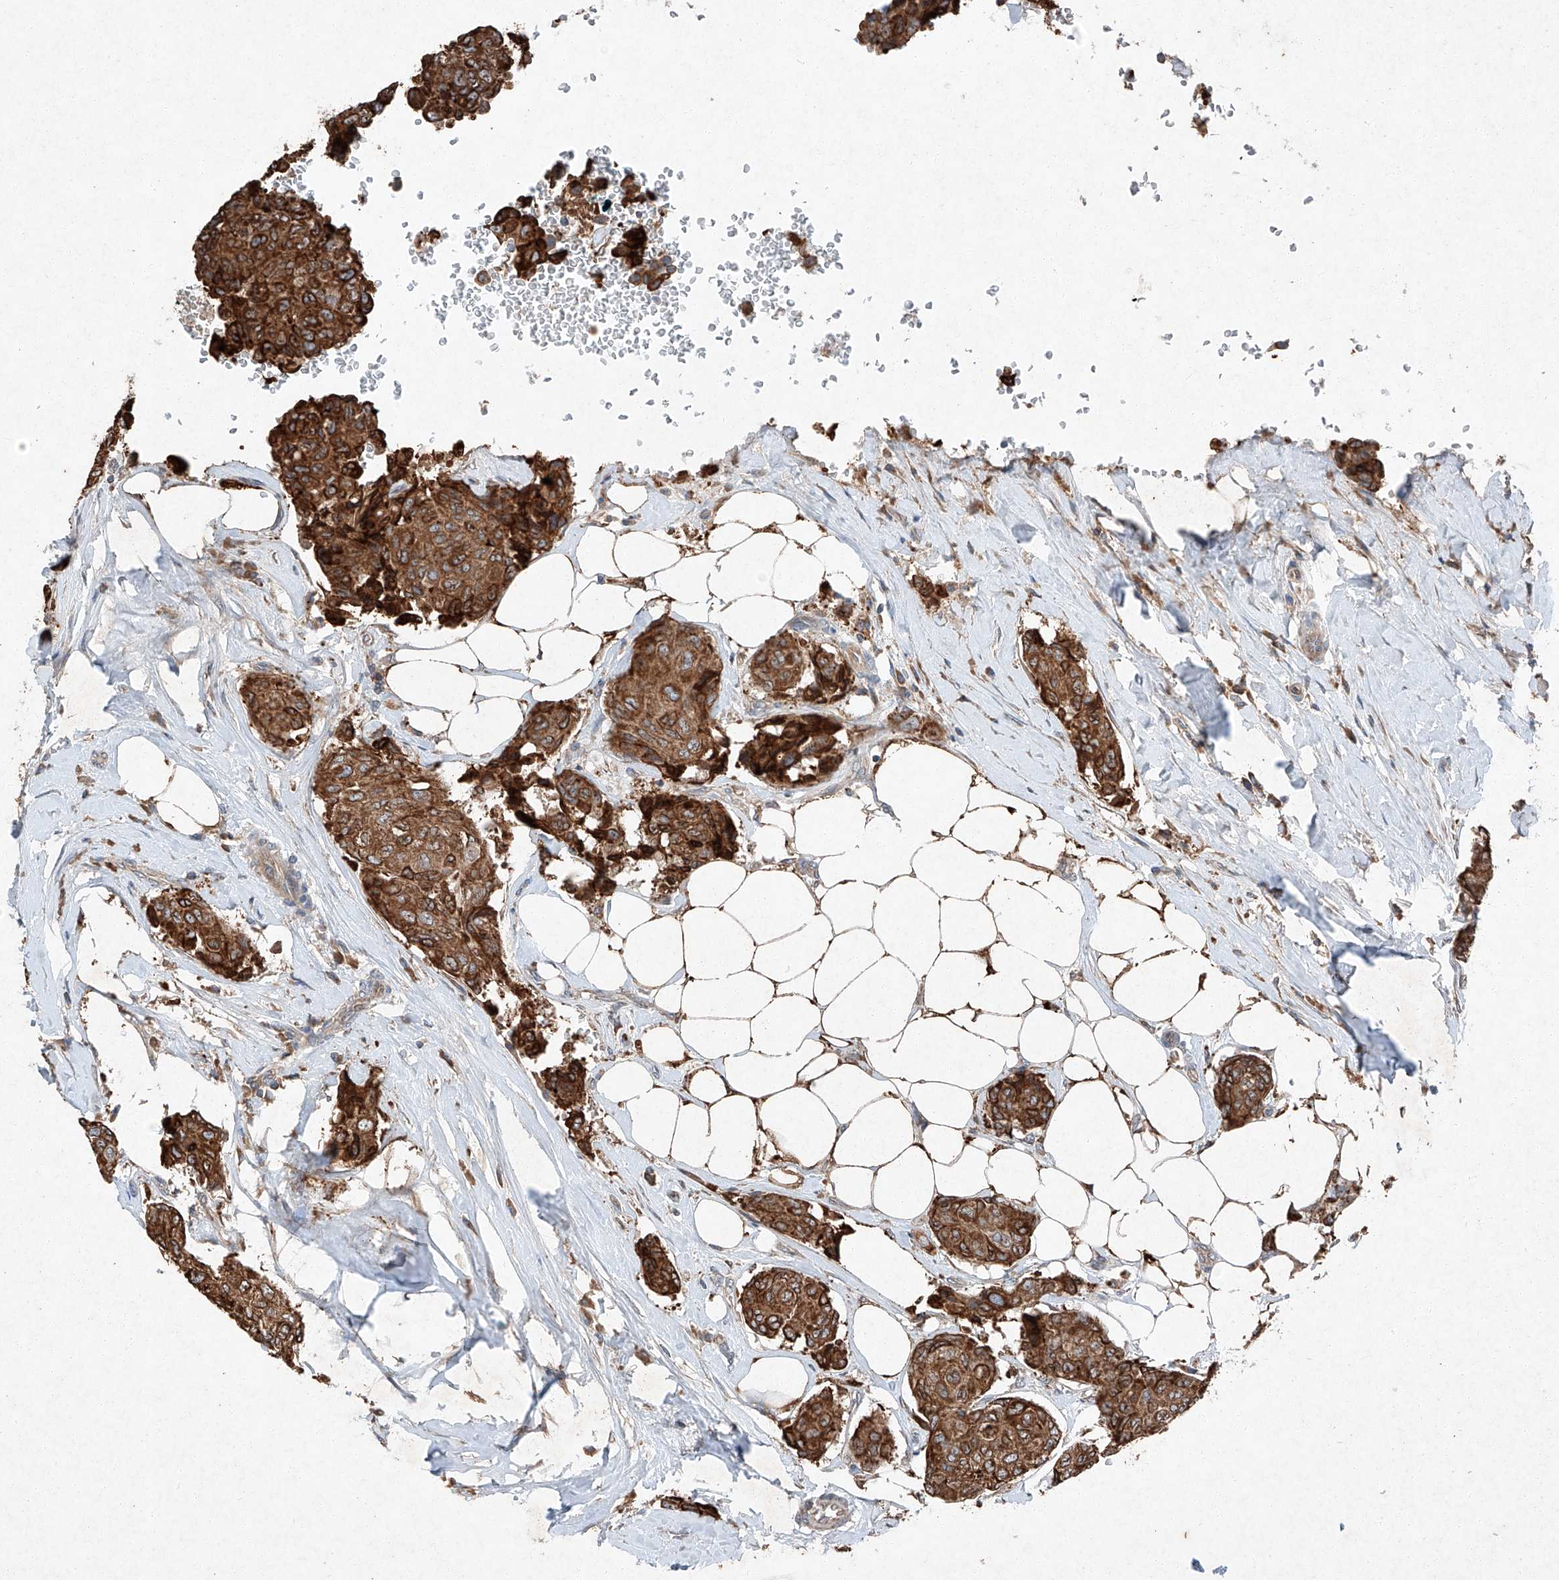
{"staining": {"intensity": "strong", "quantity": ">75%", "location": "cytoplasmic/membranous"}, "tissue": "breast cancer", "cell_type": "Tumor cells", "image_type": "cancer", "snomed": [{"axis": "morphology", "description": "Duct carcinoma"}, {"axis": "topography", "description": "Breast"}], "caption": "A photomicrograph of breast cancer stained for a protein exhibits strong cytoplasmic/membranous brown staining in tumor cells.", "gene": "RUSC1", "patient": {"sex": "female", "age": 80}}